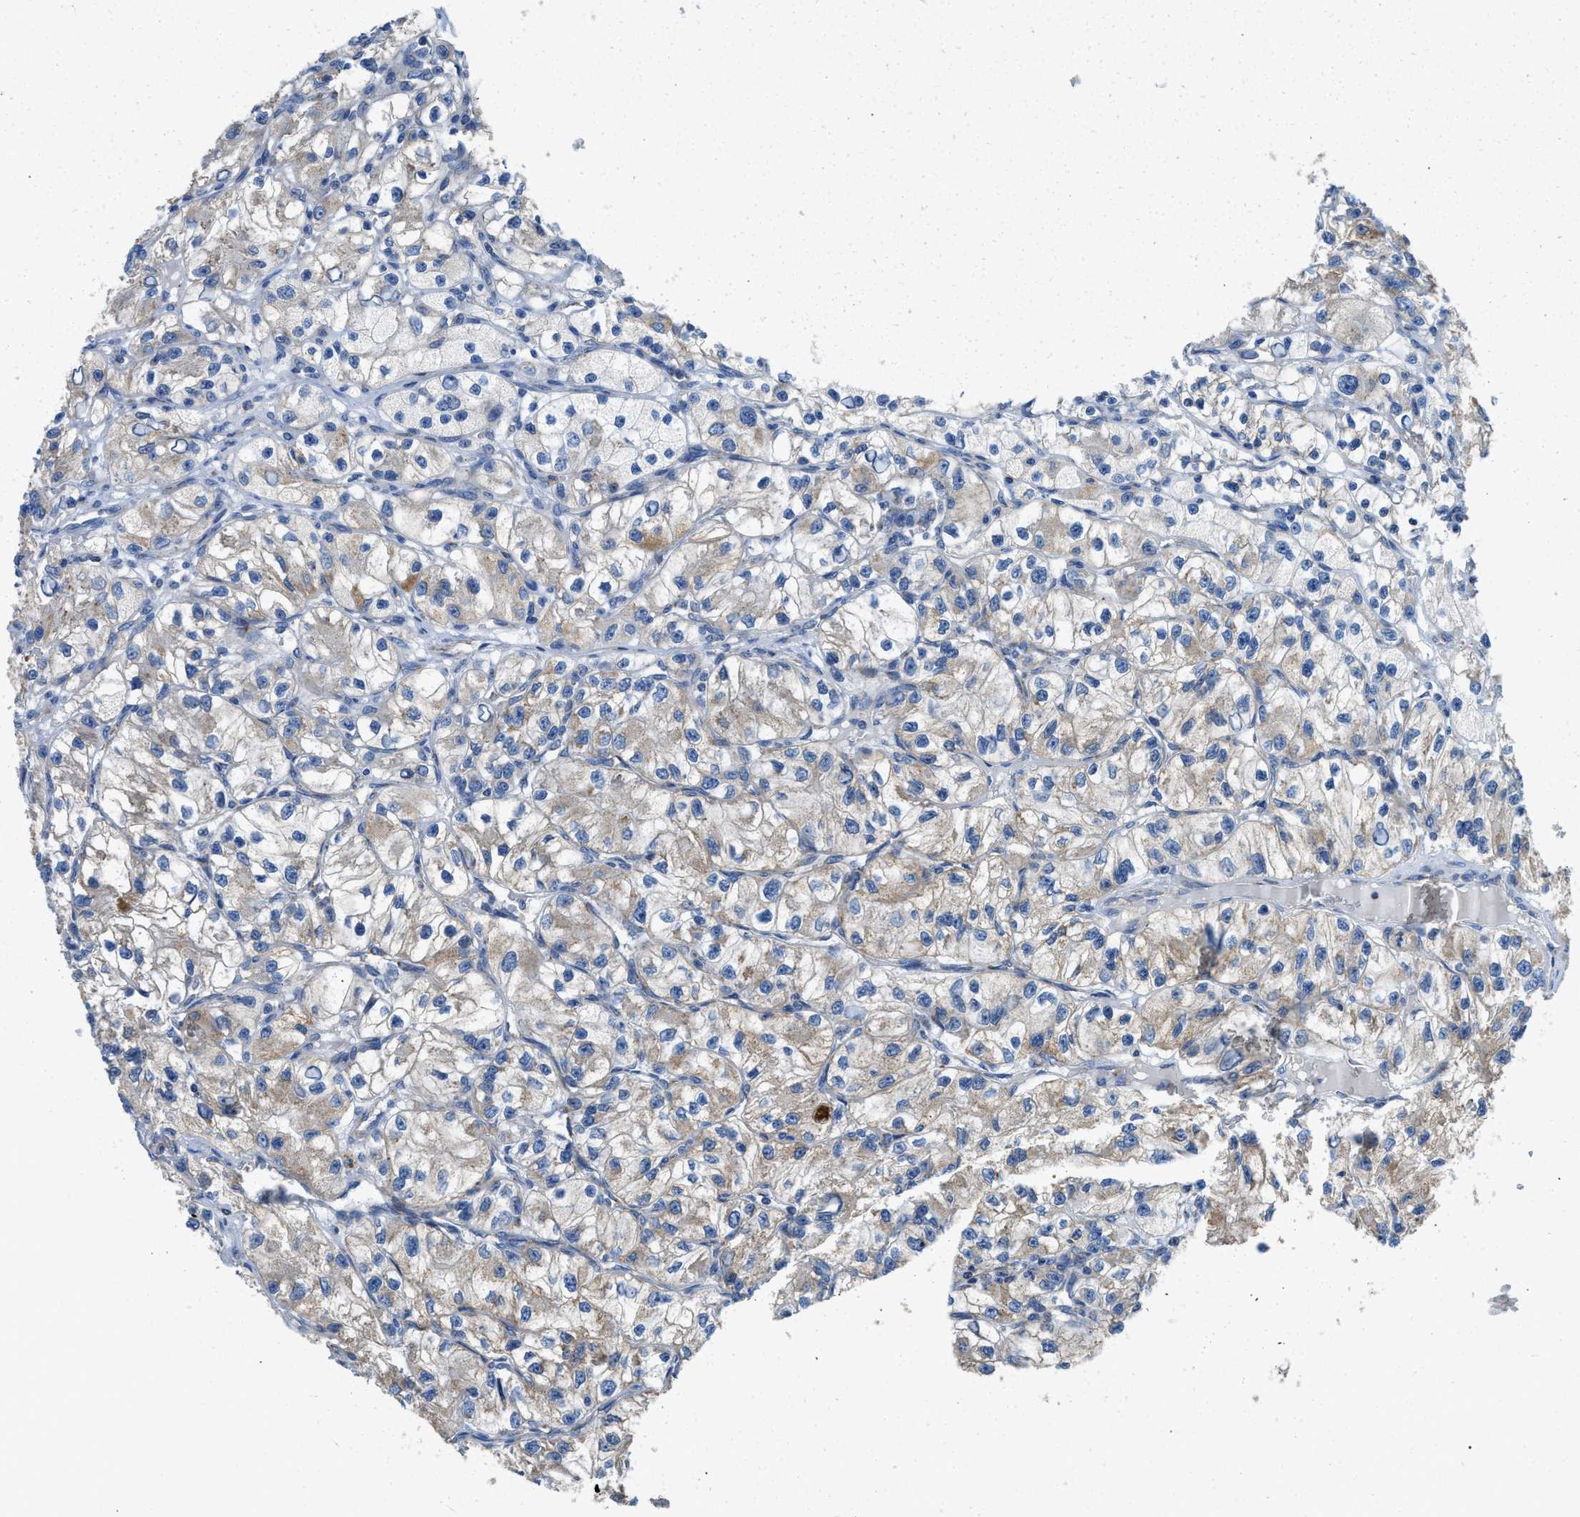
{"staining": {"intensity": "weak", "quantity": "<25%", "location": "cytoplasmic/membranous"}, "tissue": "renal cancer", "cell_type": "Tumor cells", "image_type": "cancer", "snomed": [{"axis": "morphology", "description": "Adenocarcinoma, NOS"}, {"axis": "topography", "description": "Kidney"}], "caption": "Tumor cells are negative for protein expression in human renal adenocarcinoma. The staining was performed using DAB (3,3'-diaminobenzidine) to visualize the protein expression in brown, while the nuclei were stained in blue with hematoxylin (Magnification: 20x).", "gene": "SLC25A13", "patient": {"sex": "female", "age": 57}}